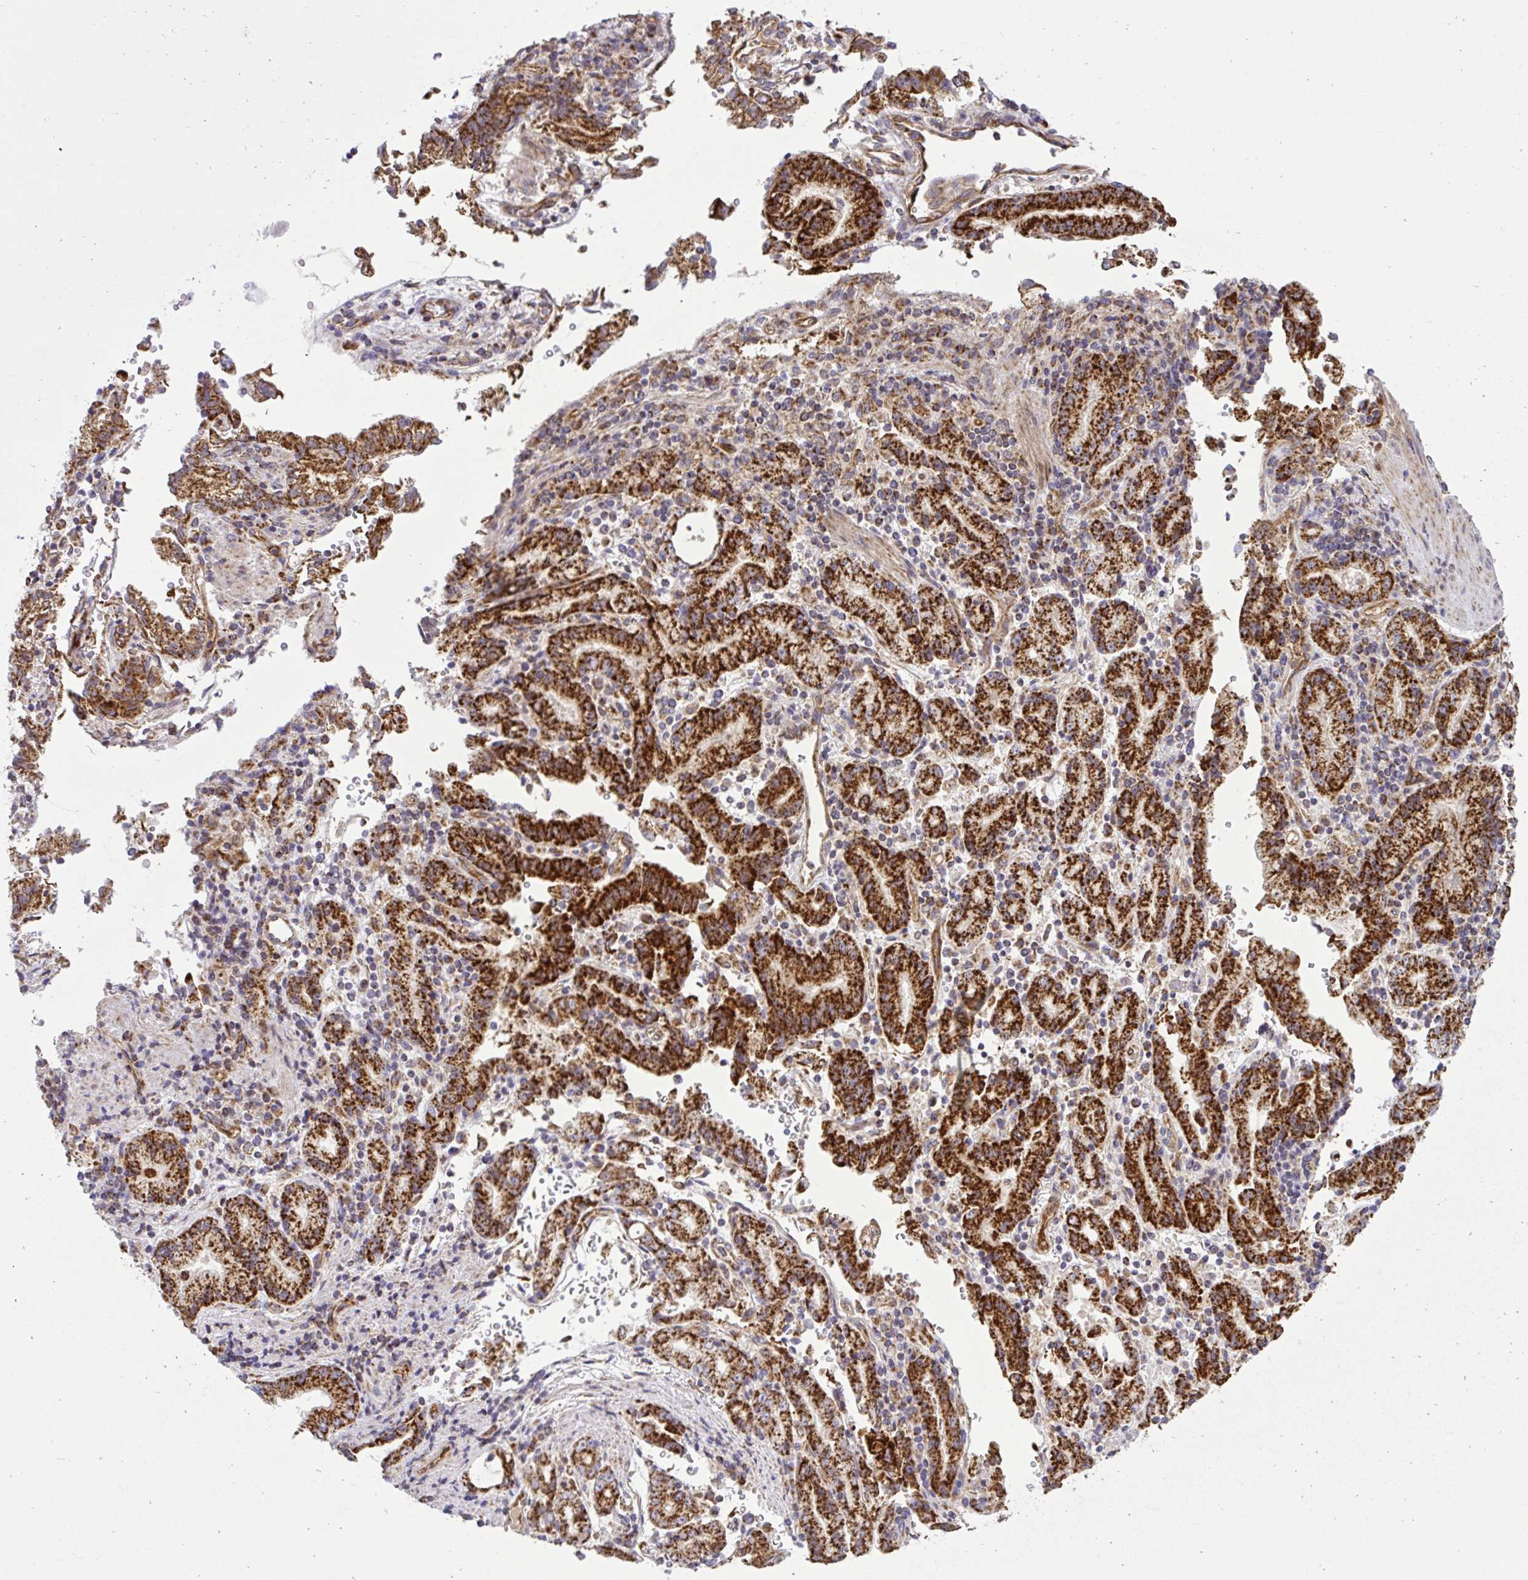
{"staining": {"intensity": "strong", "quantity": ">75%", "location": "cytoplasmic/membranous"}, "tissue": "stomach cancer", "cell_type": "Tumor cells", "image_type": "cancer", "snomed": [{"axis": "morphology", "description": "Adenocarcinoma, NOS"}, {"axis": "topography", "description": "Stomach"}], "caption": "The histopathology image displays immunohistochemical staining of stomach cancer. There is strong cytoplasmic/membranous expression is seen in about >75% of tumor cells. (Brightfield microscopy of DAB IHC at high magnification).", "gene": "LIMS1", "patient": {"sex": "male", "age": 62}}